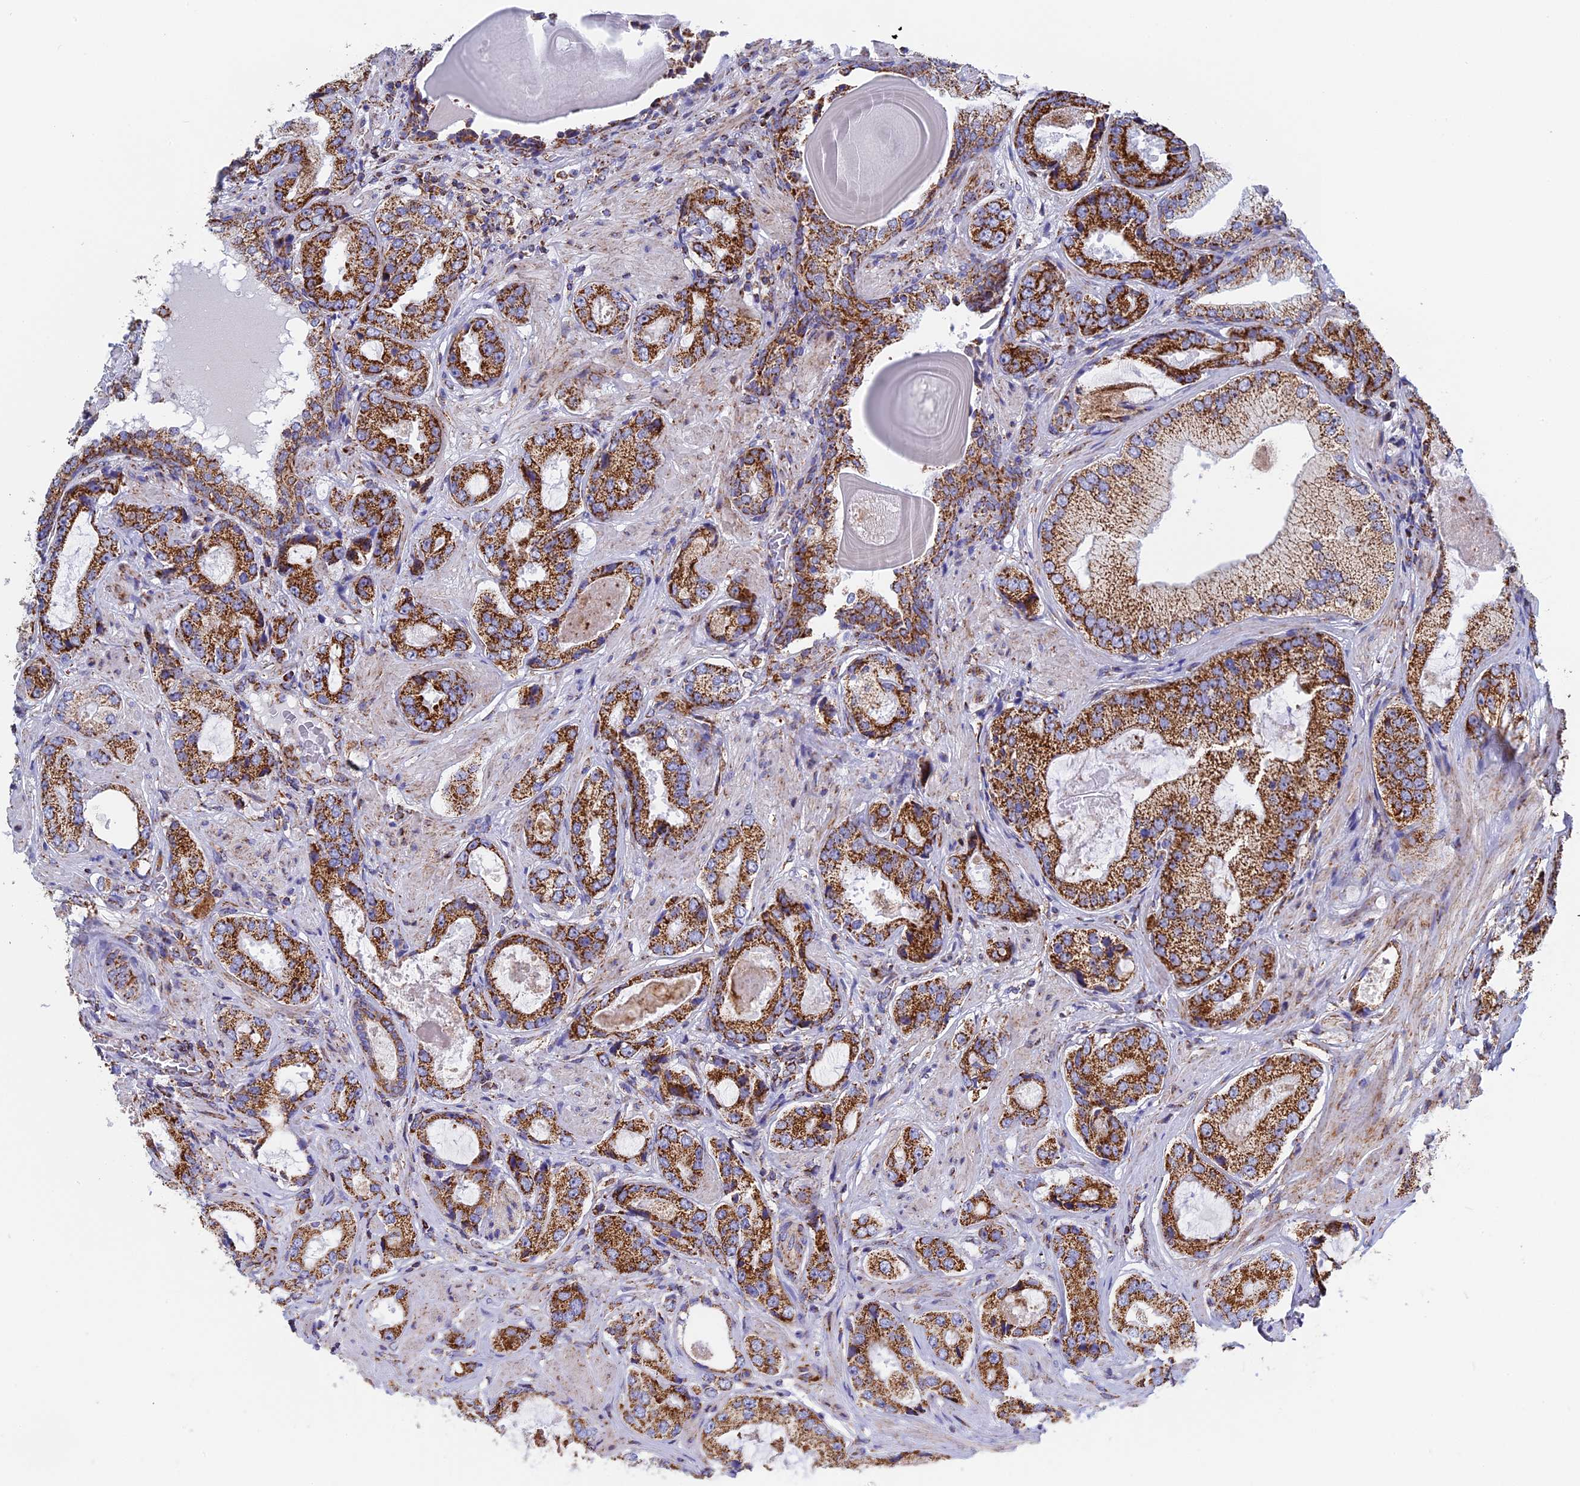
{"staining": {"intensity": "strong", "quantity": ">75%", "location": "cytoplasmic/membranous"}, "tissue": "prostate cancer", "cell_type": "Tumor cells", "image_type": "cancer", "snomed": [{"axis": "morphology", "description": "Adenocarcinoma, High grade"}, {"axis": "topography", "description": "Prostate"}], "caption": "This is an image of immunohistochemistry staining of adenocarcinoma (high-grade) (prostate), which shows strong positivity in the cytoplasmic/membranous of tumor cells.", "gene": "NDUFA5", "patient": {"sex": "male", "age": 59}}